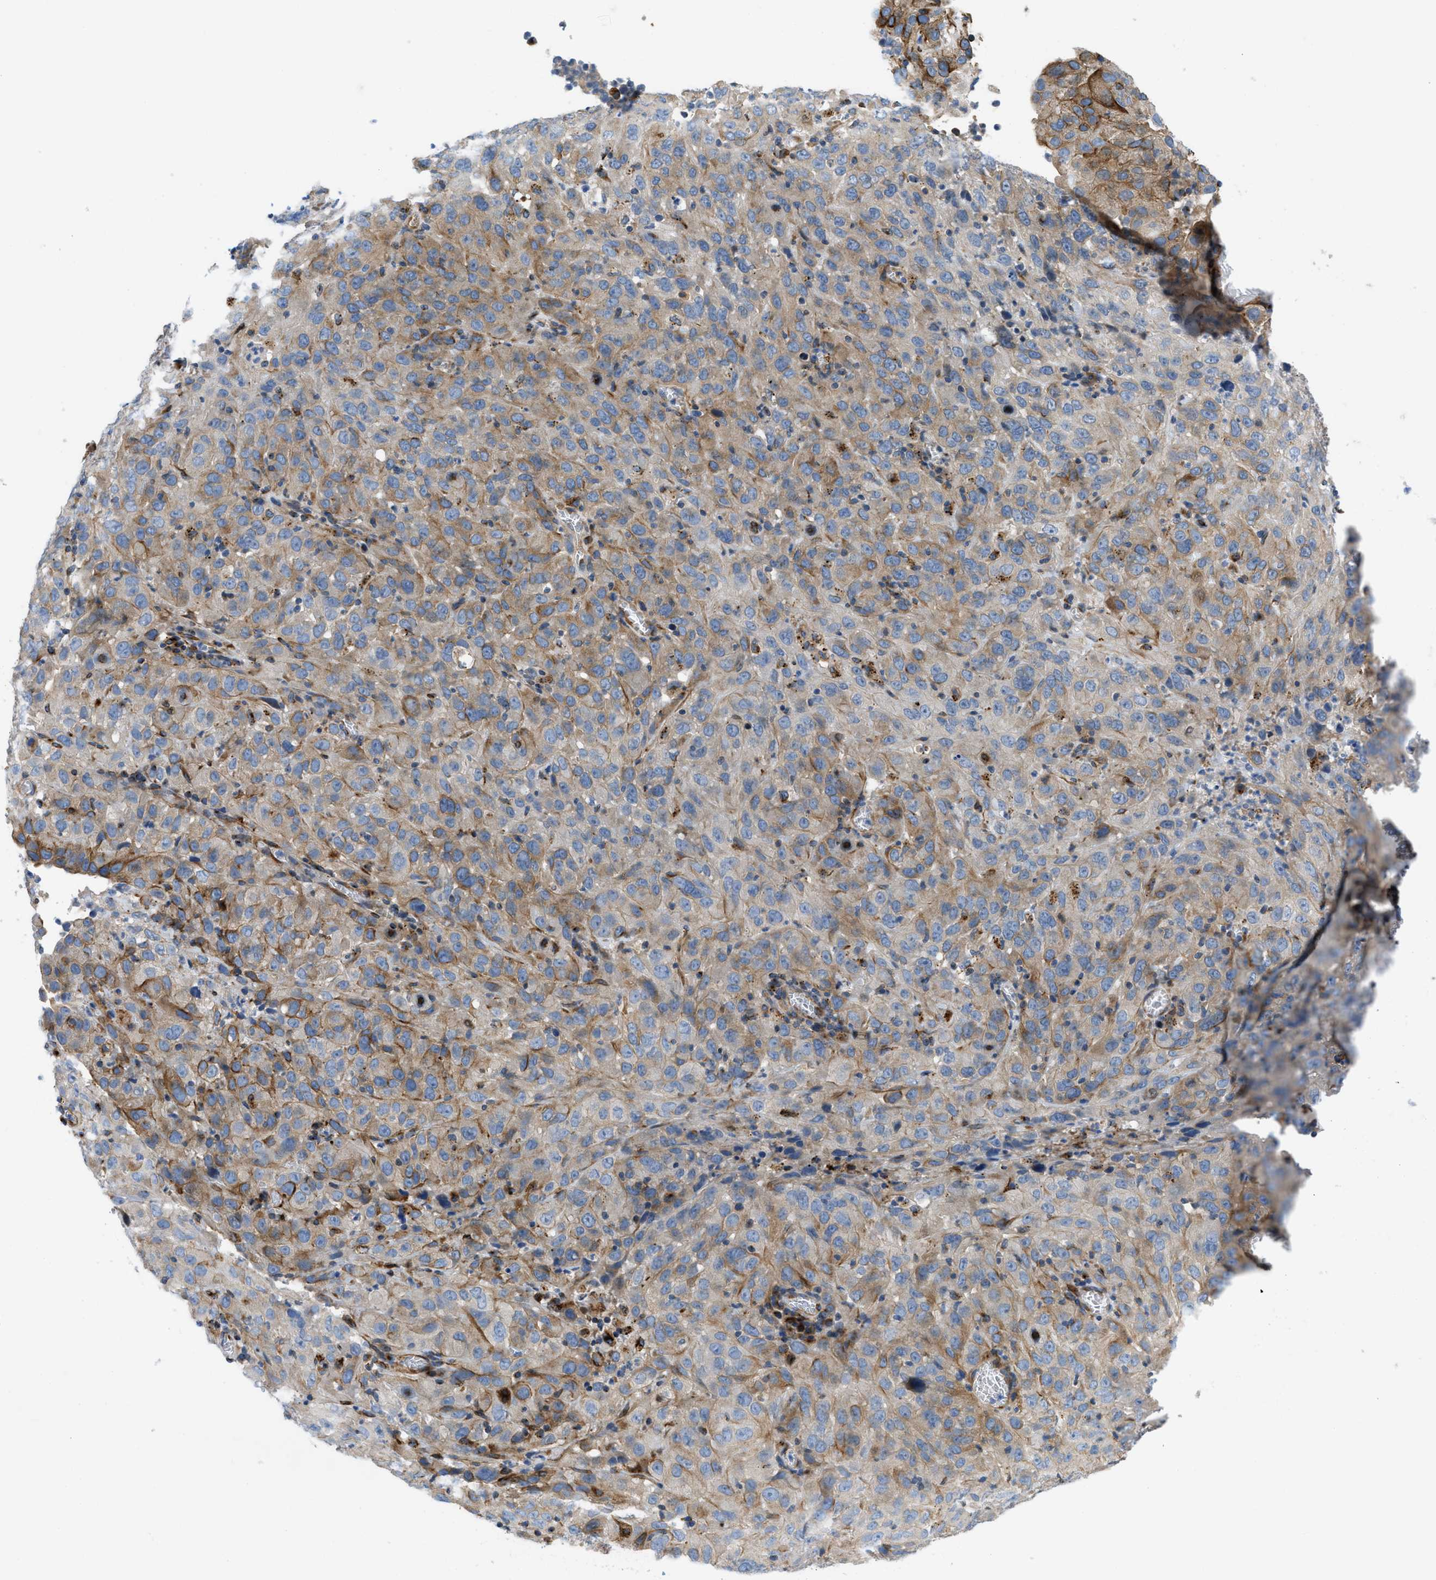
{"staining": {"intensity": "weak", "quantity": "25%-75%", "location": "cytoplasmic/membranous"}, "tissue": "cervical cancer", "cell_type": "Tumor cells", "image_type": "cancer", "snomed": [{"axis": "morphology", "description": "Squamous cell carcinoma, NOS"}, {"axis": "topography", "description": "Cervix"}], "caption": "Immunohistochemical staining of human cervical cancer shows weak cytoplasmic/membranous protein staining in approximately 25%-75% of tumor cells. The protein of interest is shown in brown color, while the nuclei are stained blue.", "gene": "TMEM248", "patient": {"sex": "female", "age": 32}}